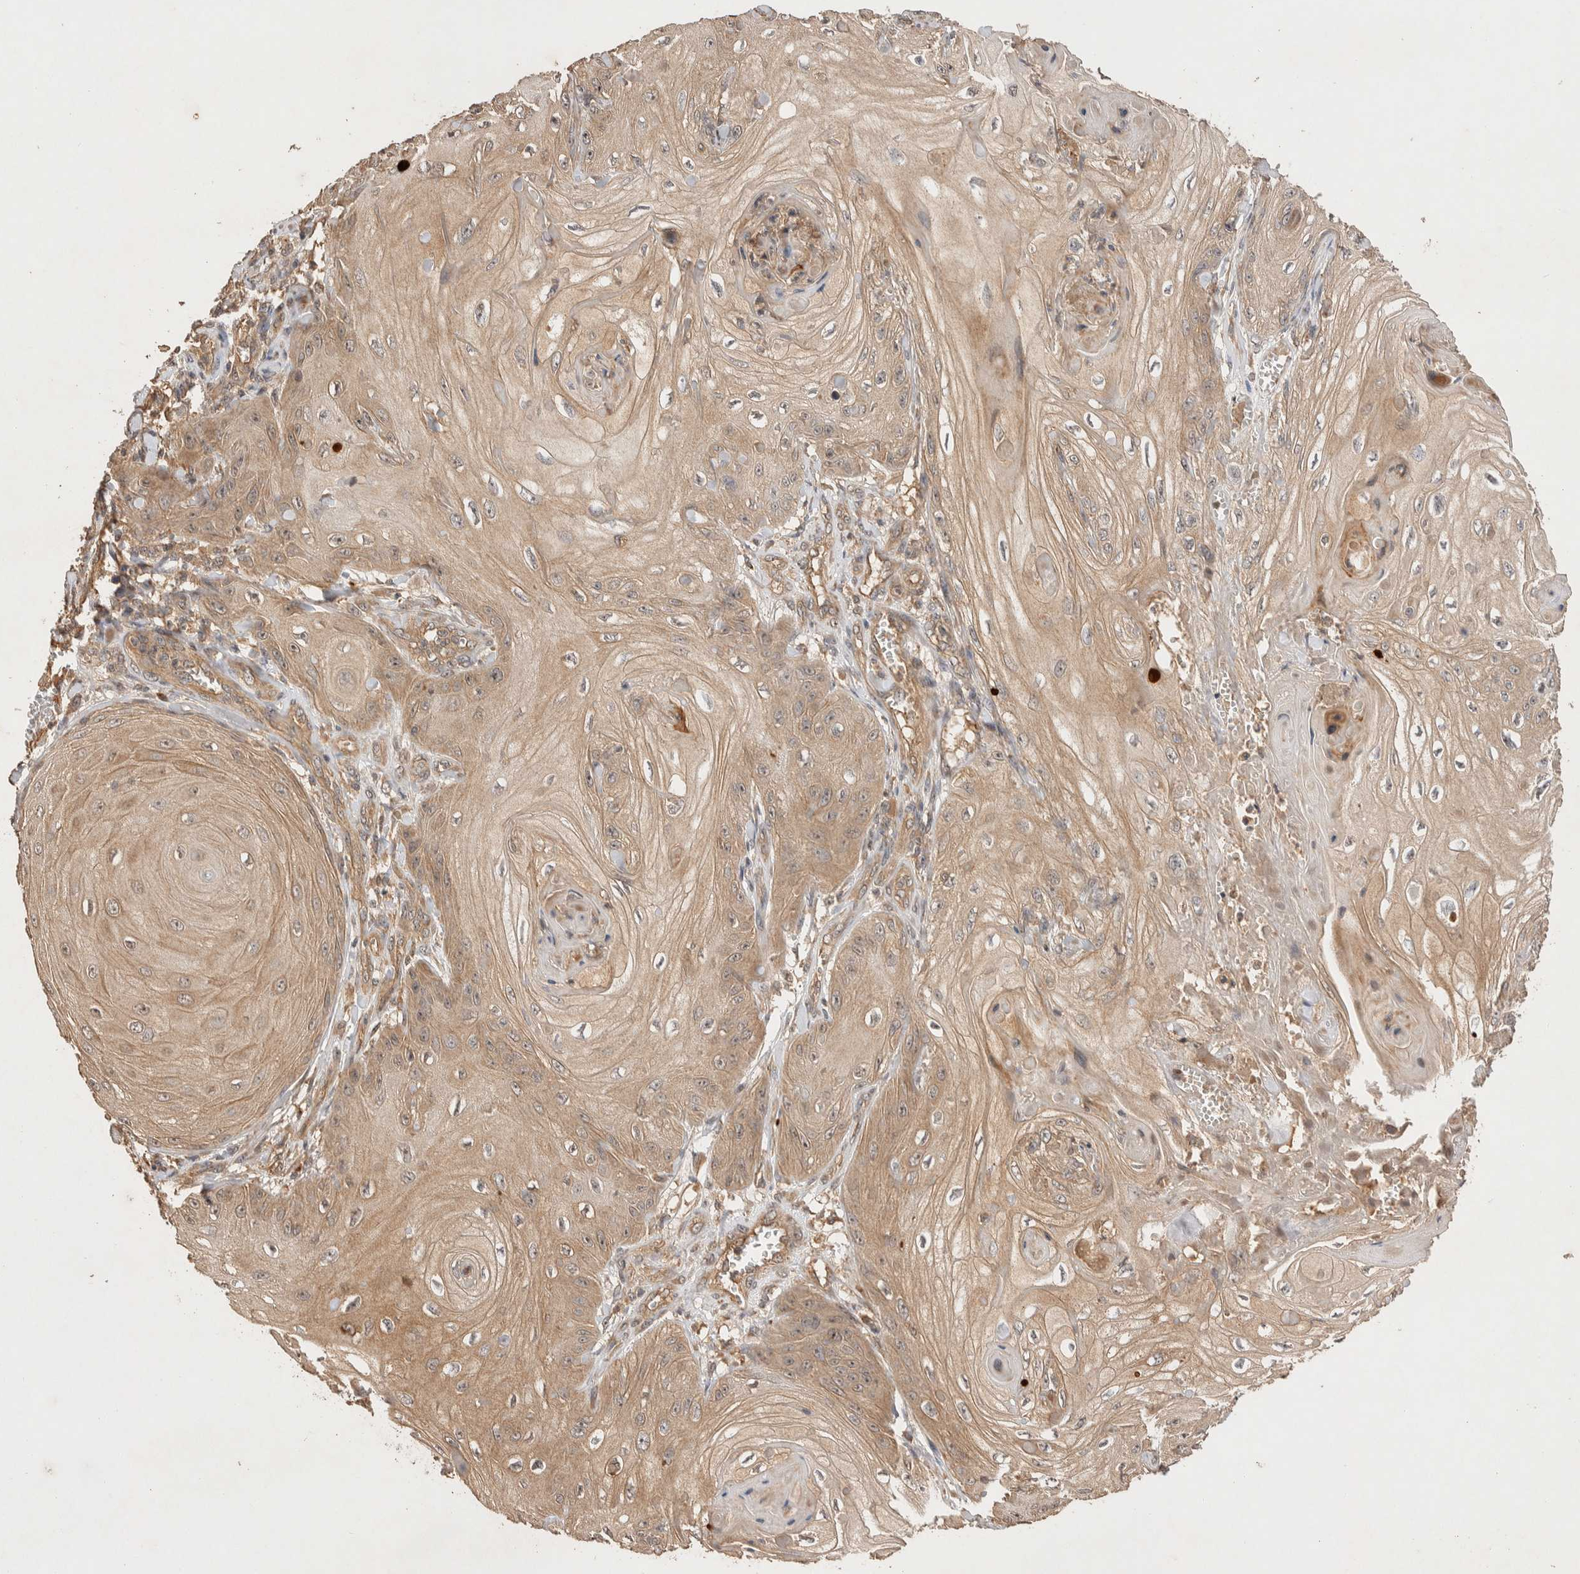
{"staining": {"intensity": "moderate", "quantity": ">75%", "location": "cytoplasmic/membranous"}, "tissue": "skin cancer", "cell_type": "Tumor cells", "image_type": "cancer", "snomed": [{"axis": "morphology", "description": "Squamous cell carcinoma, NOS"}, {"axis": "topography", "description": "Skin"}], "caption": "Immunohistochemical staining of skin squamous cell carcinoma demonstrates medium levels of moderate cytoplasmic/membranous expression in approximately >75% of tumor cells.", "gene": "NSMAF", "patient": {"sex": "male", "age": 74}}